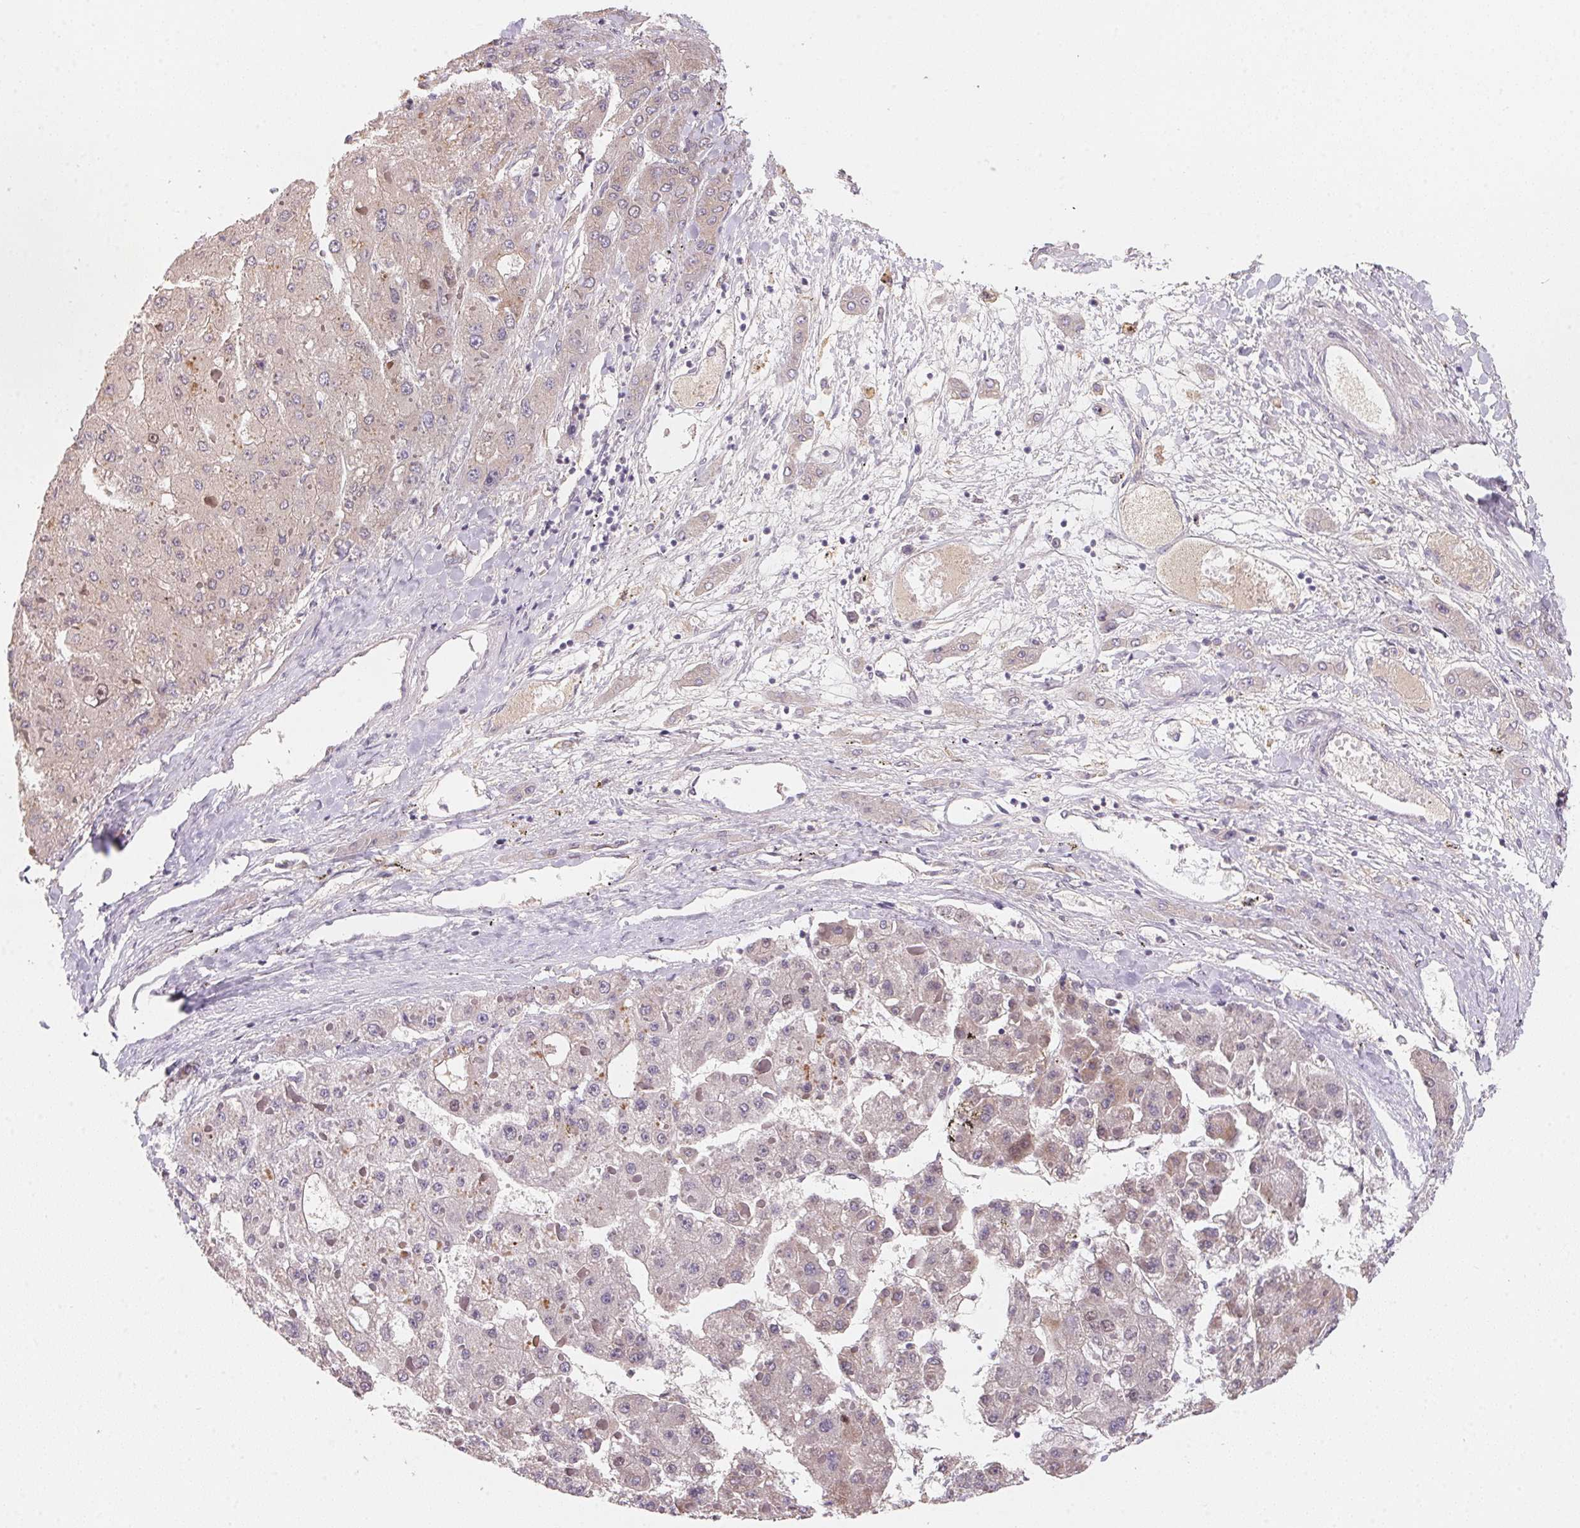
{"staining": {"intensity": "negative", "quantity": "none", "location": "none"}, "tissue": "liver cancer", "cell_type": "Tumor cells", "image_type": "cancer", "snomed": [{"axis": "morphology", "description": "Carcinoma, Hepatocellular, NOS"}, {"axis": "topography", "description": "Liver"}], "caption": "This is an immunohistochemistry (IHC) histopathology image of human liver cancer (hepatocellular carcinoma). There is no expression in tumor cells.", "gene": "KIFC1", "patient": {"sex": "female", "age": 73}}